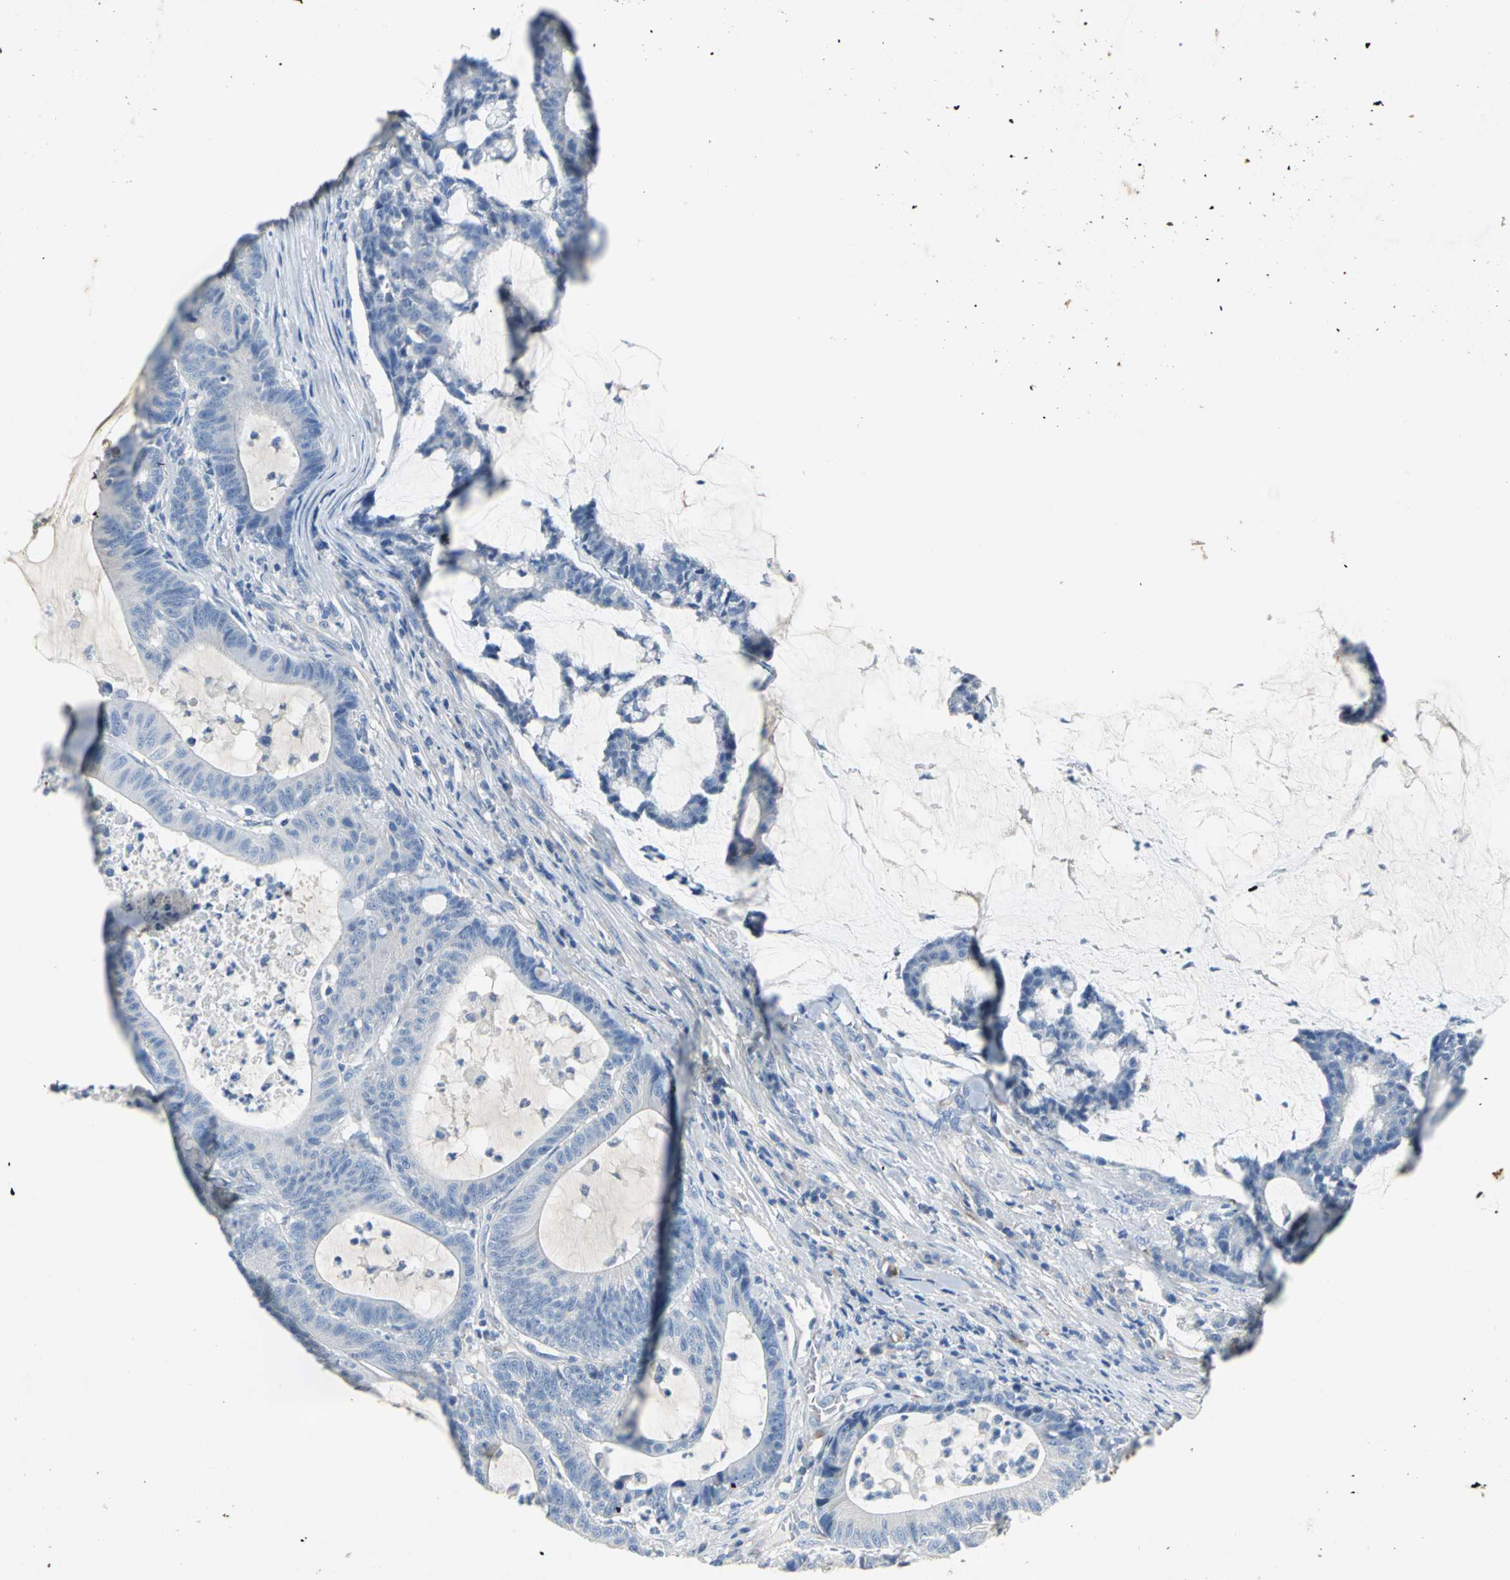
{"staining": {"intensity": "negative", "quantity": "none", "location": "none"}, "tissue": "colorectal cancer", "cell_type": "Tumor cells", "image_type": "cancer", "snomed": [{"axis": "morphology", "description": "Adenocarcinoma, NOS"}, {"axis": "topography", "description": "Colon"}], "caption": "The image displays no staining of tumor cells in colorectal cancer (adenocarcinoma).", "gene": "EFNB3", "patient": {"sex": "female", "age": 84}}